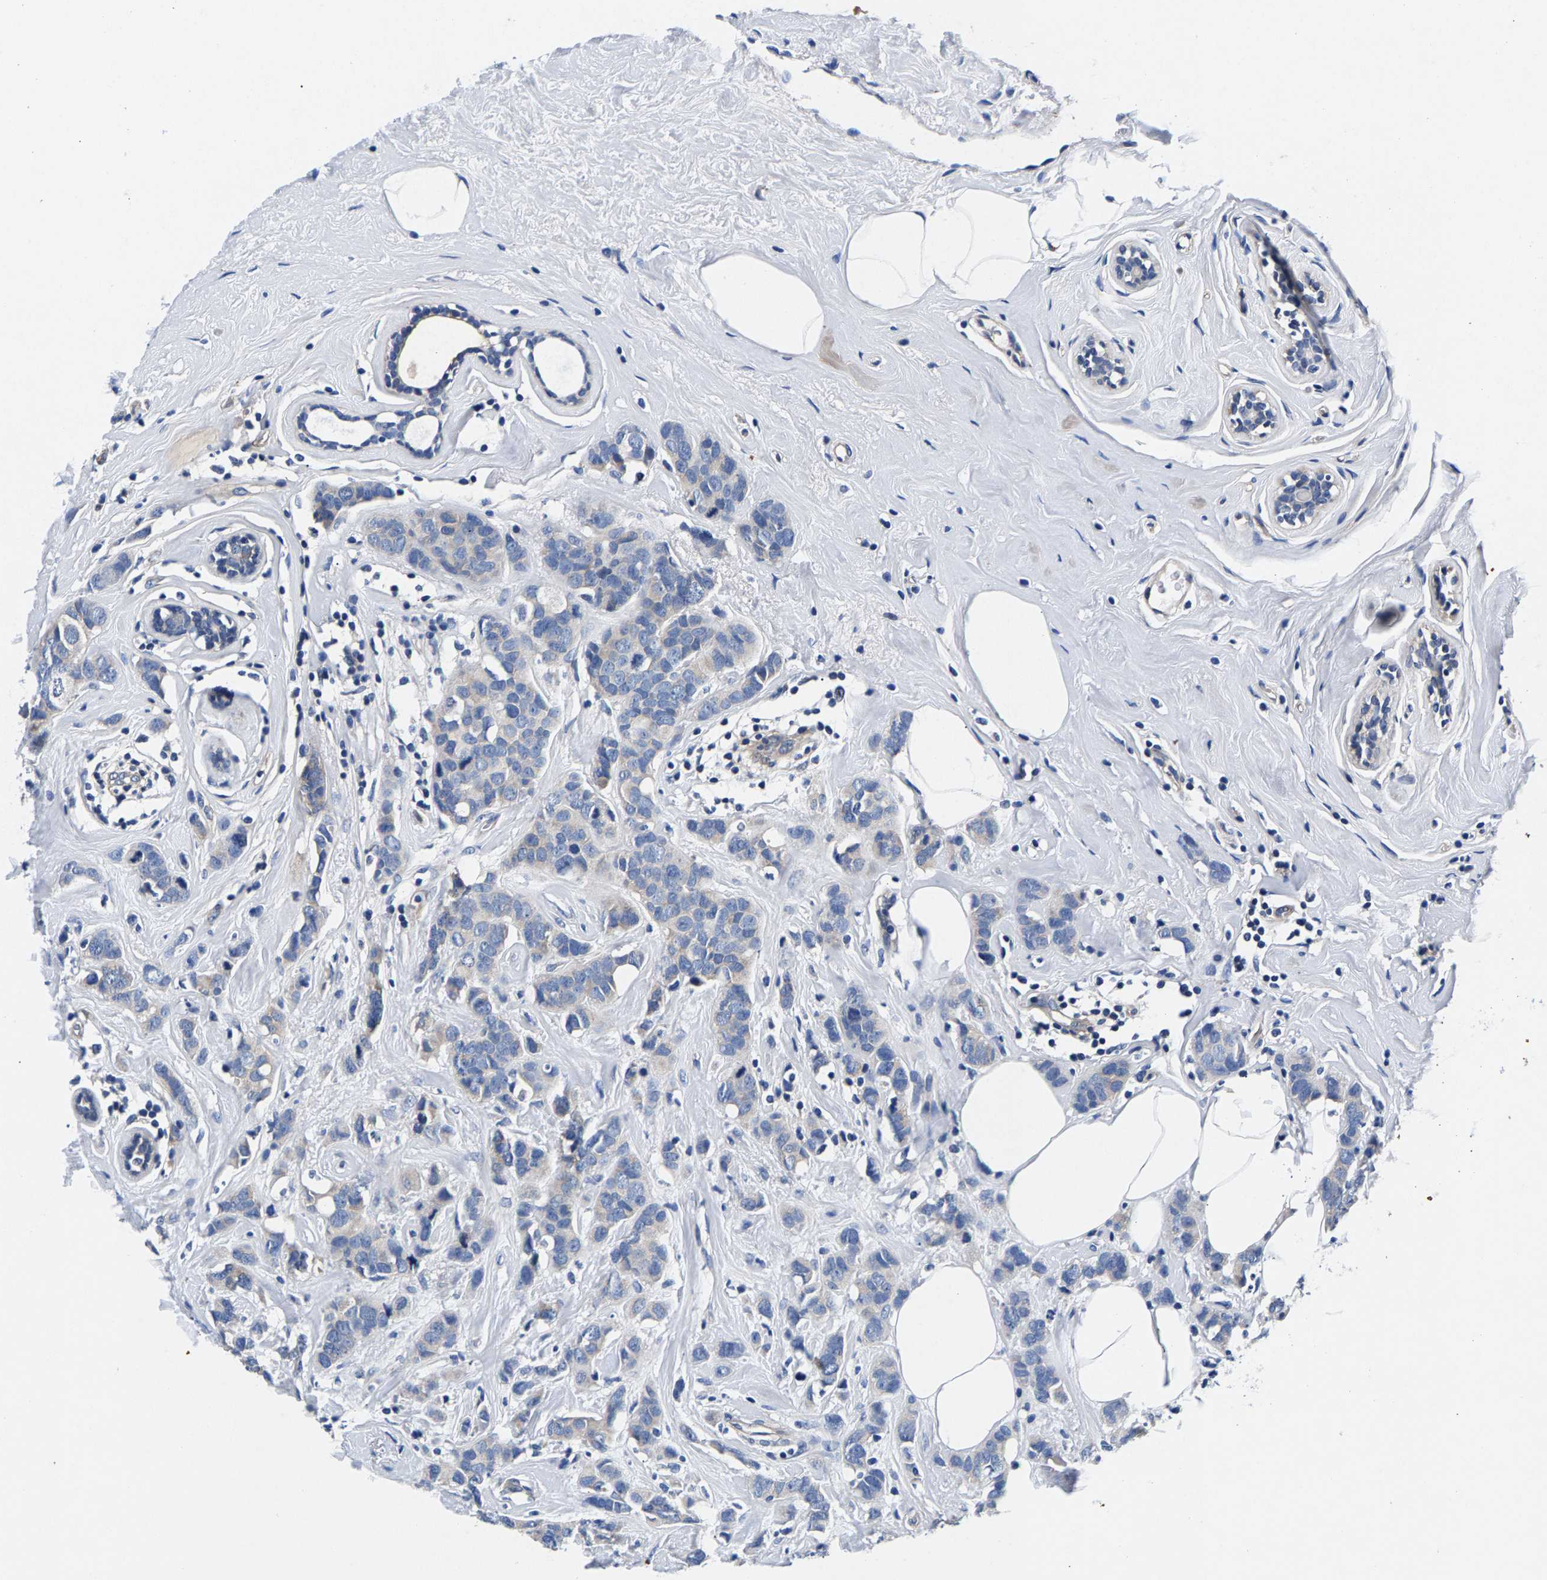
{"staining": {"intensity": "weak", "quantity": "<25%", "location": "cytoplasmic/membranous"}, "tissue": "breast cancer", "cell_type": "Tumor cells", "image_type": "cancer", "snomed": [{"axis": "morphology", "description": "Normal tissue, NOS"}, {"axis": "morphology", "description": "Duct carcinoma"}, {"axis": "topography", "description": "Breast"}], "caption": "An immunohistochemistry (IHC) image of breast cancer (intraductal carcinoma) is shown. There is no staining in tumor cells of breast cancer (intraductal carcinoma).", "gene": "P2RY4", "patient": {"sex": "female", "age": 50}}